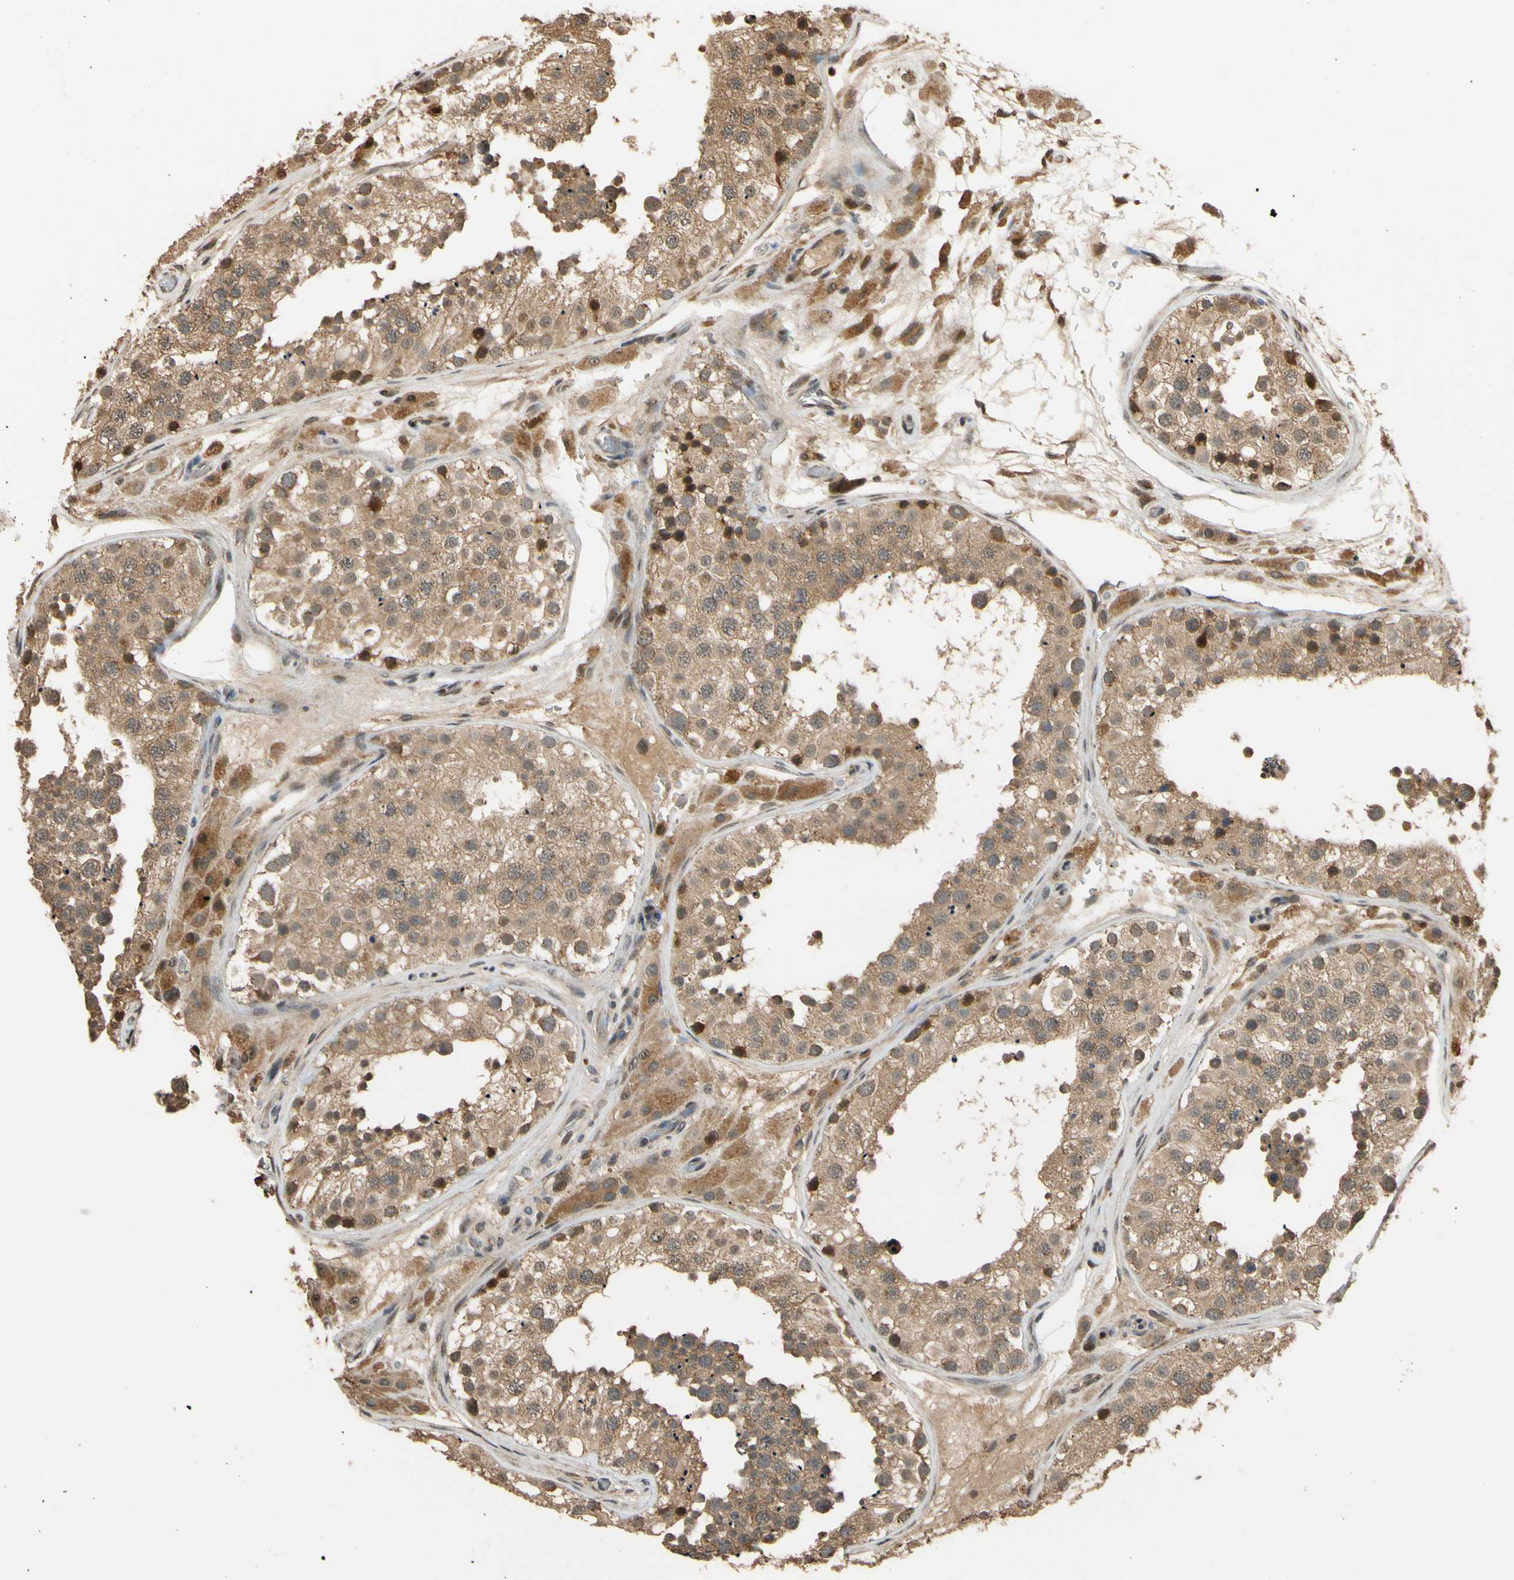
{"staining": {"intensity": "moderate", "quantity": ">75%", "location": "cytoplasmic/membranous"}, "tissue": "testis", "cell_type": "Cells in seminiferous ducts", "image_type": "normal", "snomed": [{"axis": "morphology", "description": "Normal tissue, NOS"}, {"axis": "topography", "description": "Testis"}], "caption": "Immunohistochemical staining of normal testis demonstrates medium levels of moderate cytoplasmic/membranous expression in approximately >75% of cells in seminiferous ducts. (IHC, brightfield microscopy, high magnification).", "gene": "TMEM230", "patient": {"sex": "male", "age": 26}}